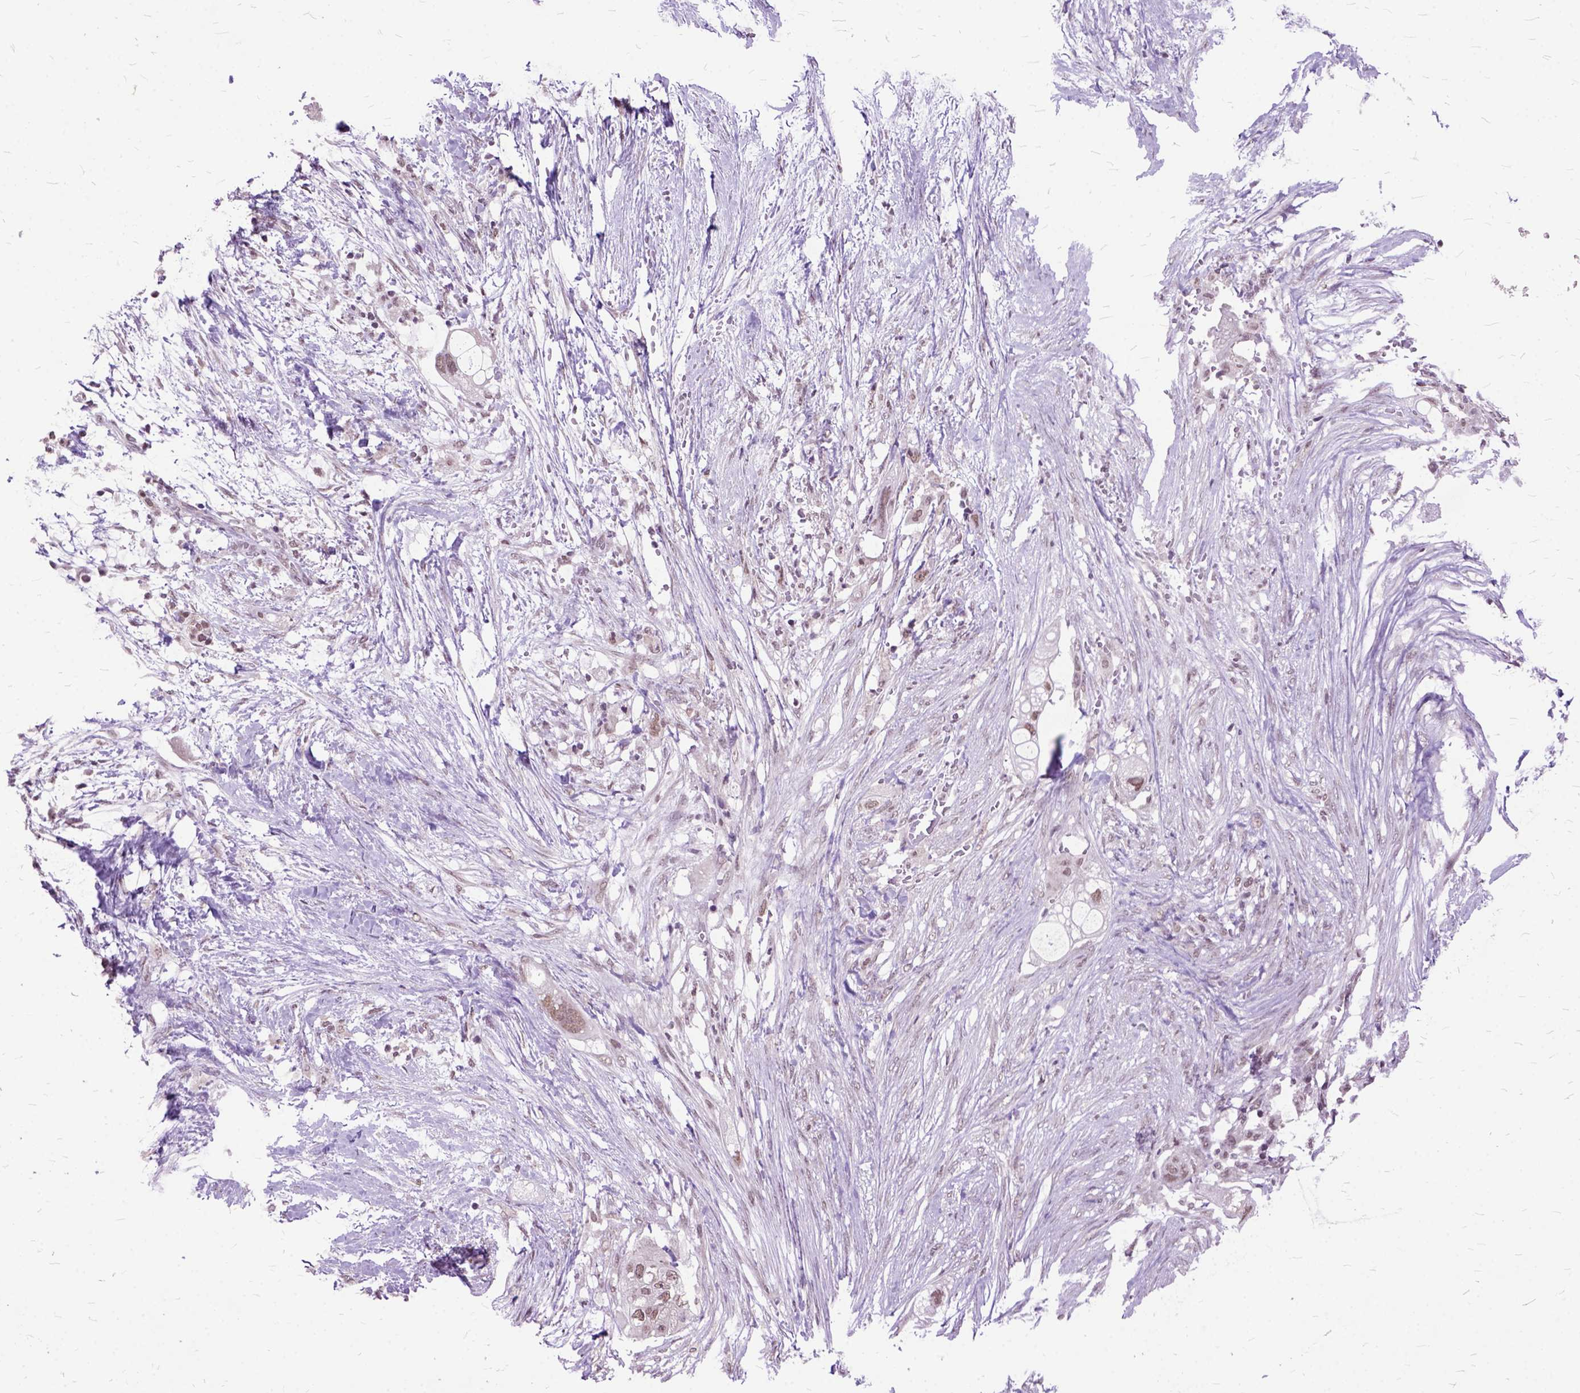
{"staining": {"intensity": "moderate", "quantity": ">75%", "location": "nuclear"}, "tissue": "pancreatic cancer", "cell_type": "Tumor cells", "image_type": "cancer", "snomed": [{"axis": "morphology", "description": "Adenocarcinoma, NOS"}, {"axis": "topography", "description": "Pancreas"}], "caption": "Immunohistochemistry of human pancreatic cancer (adenocarcinoma) demonstrates medium levels of moderate nuclear positivity in about >75% of tumor cells.", "gene": "ORC5", "patient": {"sex": "female", "age": 72}}